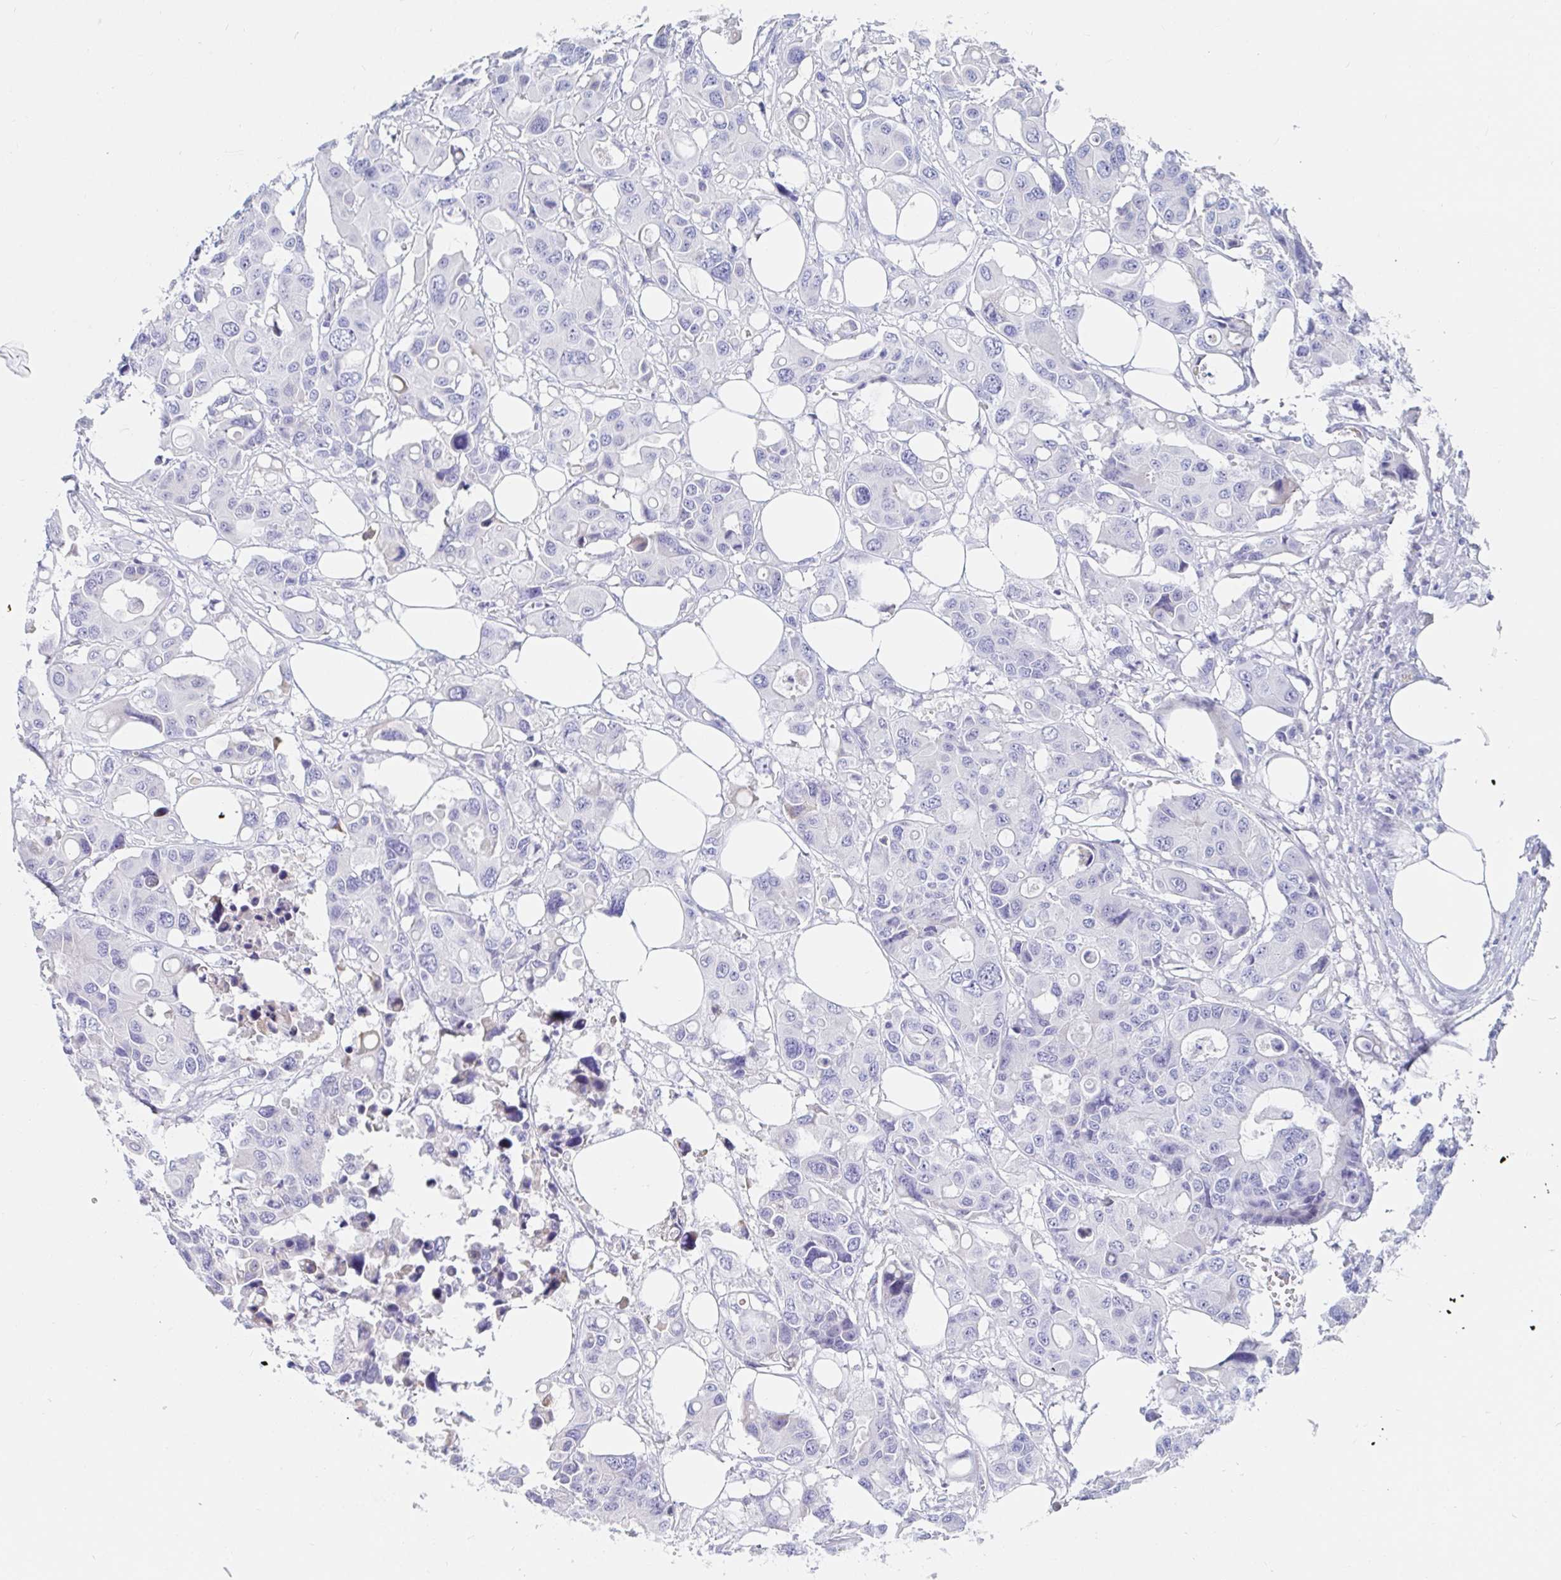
{"staining": {"intensity": "negative", "quantity": "none", "location": "none"}, "tissue": "colorectal cancer", "cell_type": "Tumor cells", "image_type": "cancer", "snomed": [{"axis": "morphology", "description": "Adenocarcinoma, NOS"}, {"axis": "topography", "description": "Colon"}], "caption": "The micrograph displays no significant positivity in tumor cells of colorectal adenocarcinoma.", "gene": "C4orf17", "patient": {"sex": "male", "age": 77}}